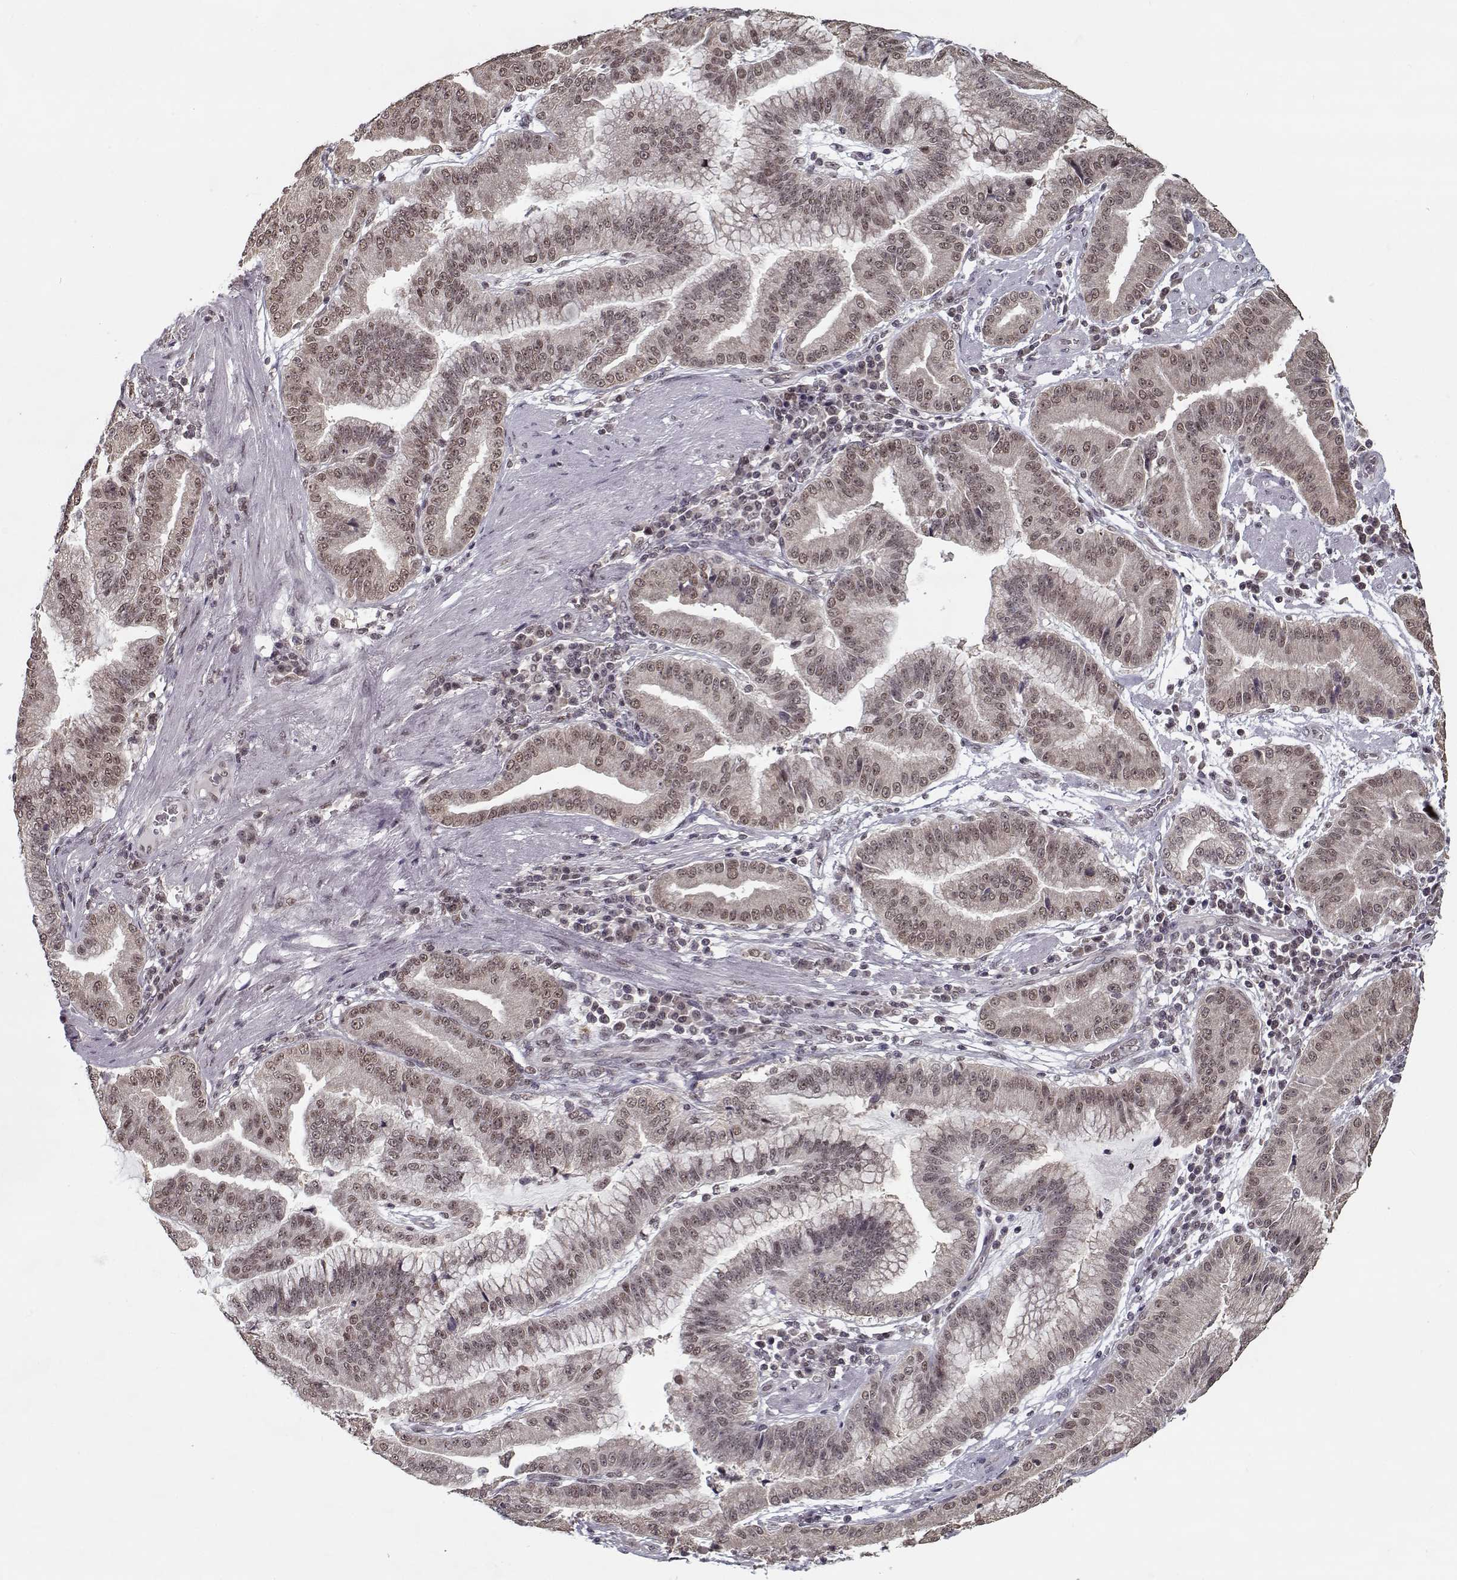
{"staining": {"intensity": "weak", "quantity": ">75%", "location": "nuclear"}, "tissue": "stomach cancer", "cell_type": "Tumor cells", "image_type": "cancer", "snomed": [{"axis": "morphology", "description": "Adenocarcinoma, NOS"}, {"axis": "topography", "description": "Stomach"}], "caption": "Stomach adenocarcinoma stained with a brown dye demonstrates weak nuclear positive positivity in about >75% of tumor cells.", "gene": "TESPA1", "patient": {"sex": "male", "age": 83}}